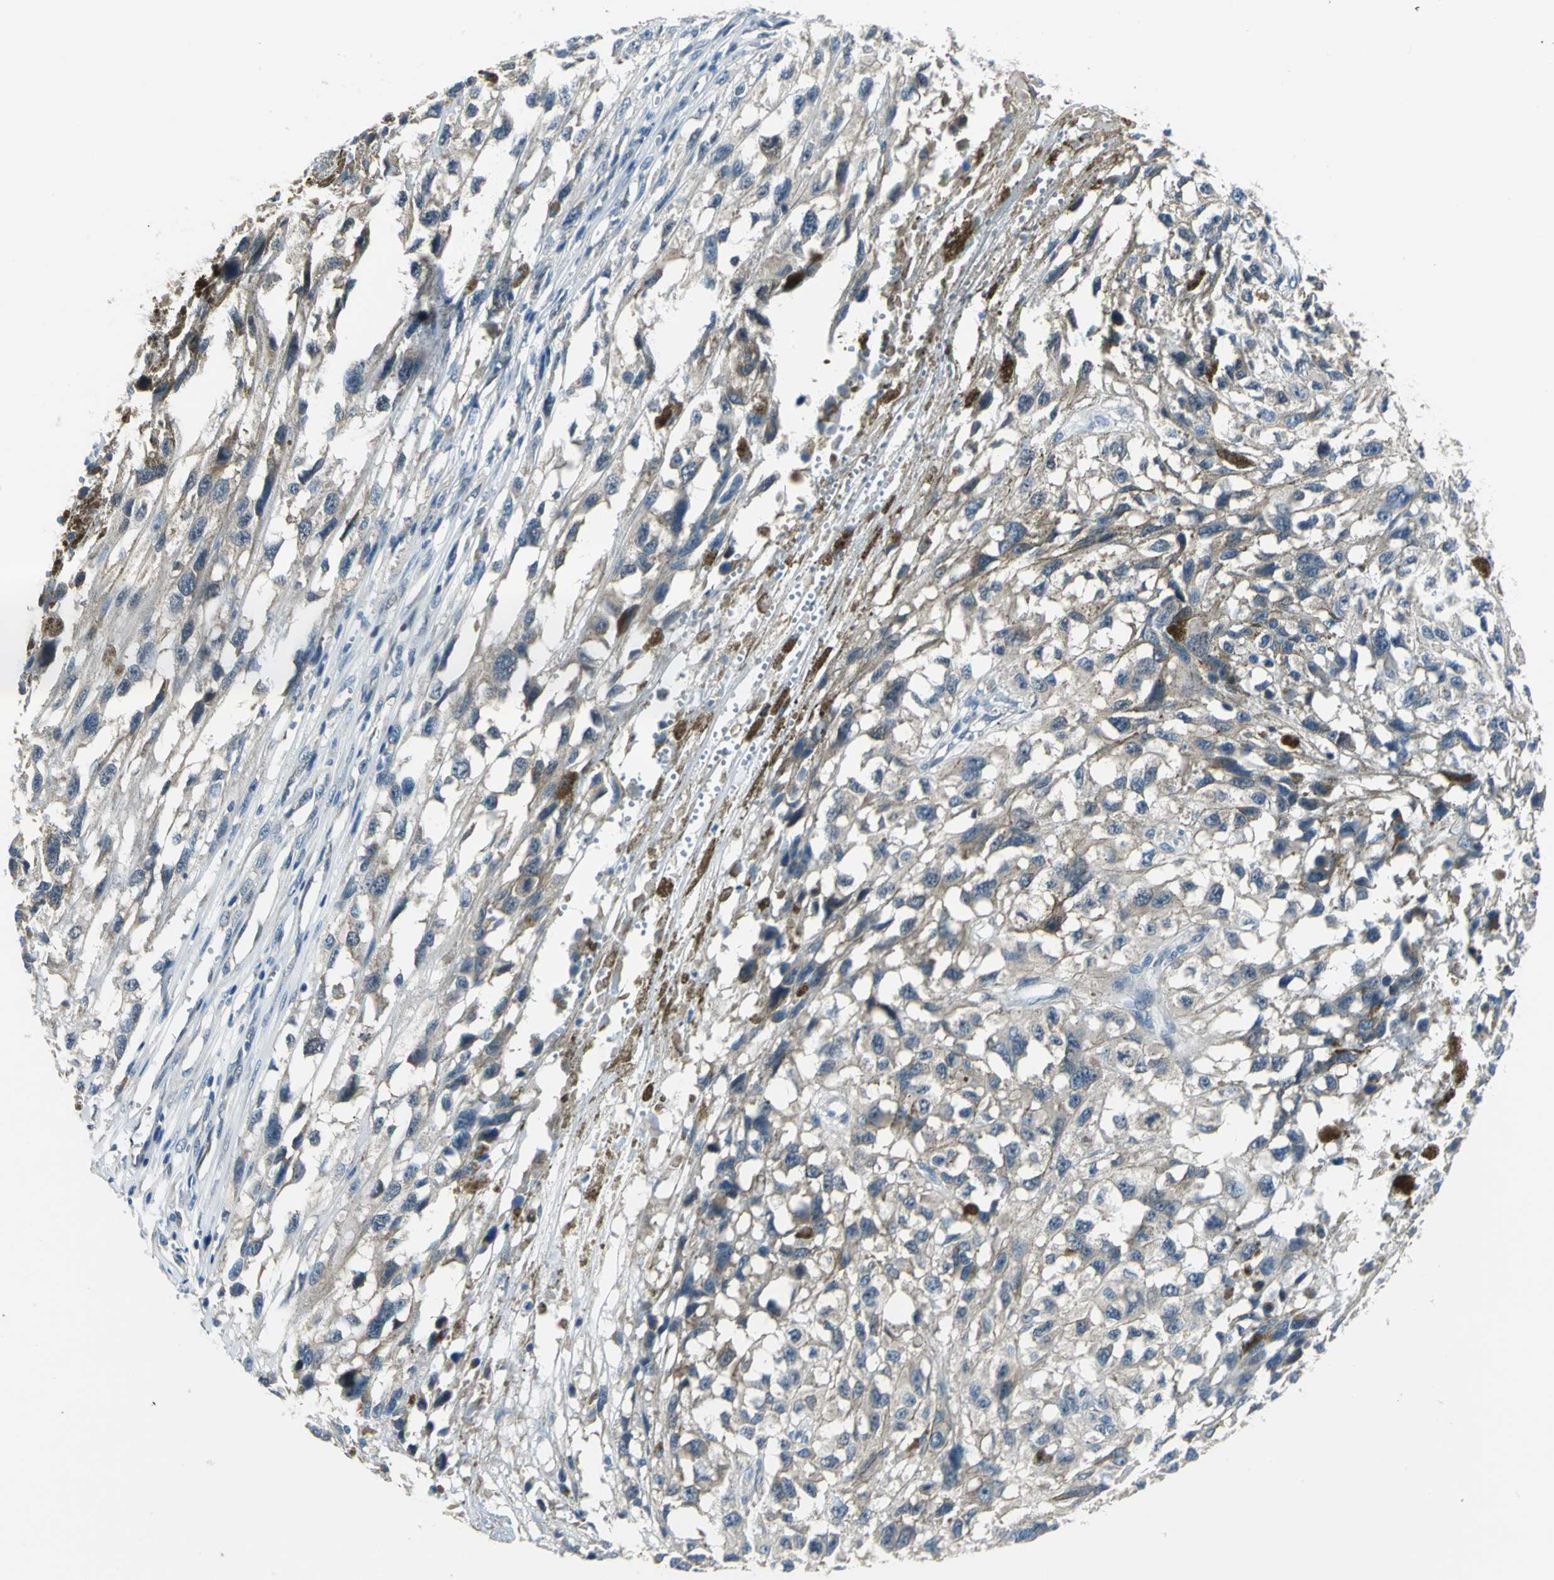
{"staining": {"intensity": "weak", "quantity": "25%-75%", "location": "cytoplasmic/membranous"}, "tissue": "melanoma", "cell_type": "Tumor cells", "image_type": "cancer", "snomed": [{"axis": "morphology", "description": "Malignant melanoma, Metastatic site"}, {"axis": "topography", "description": "Lymph node"}], "caption": "Immunohistochemistry of melanoma exhibits low levels of weak cytoplasmic/membranous positivity in approximately 25%-75% of tumor cells.", "gene": "ZNF415", "patient": {"sex": "male", "age": 59}}